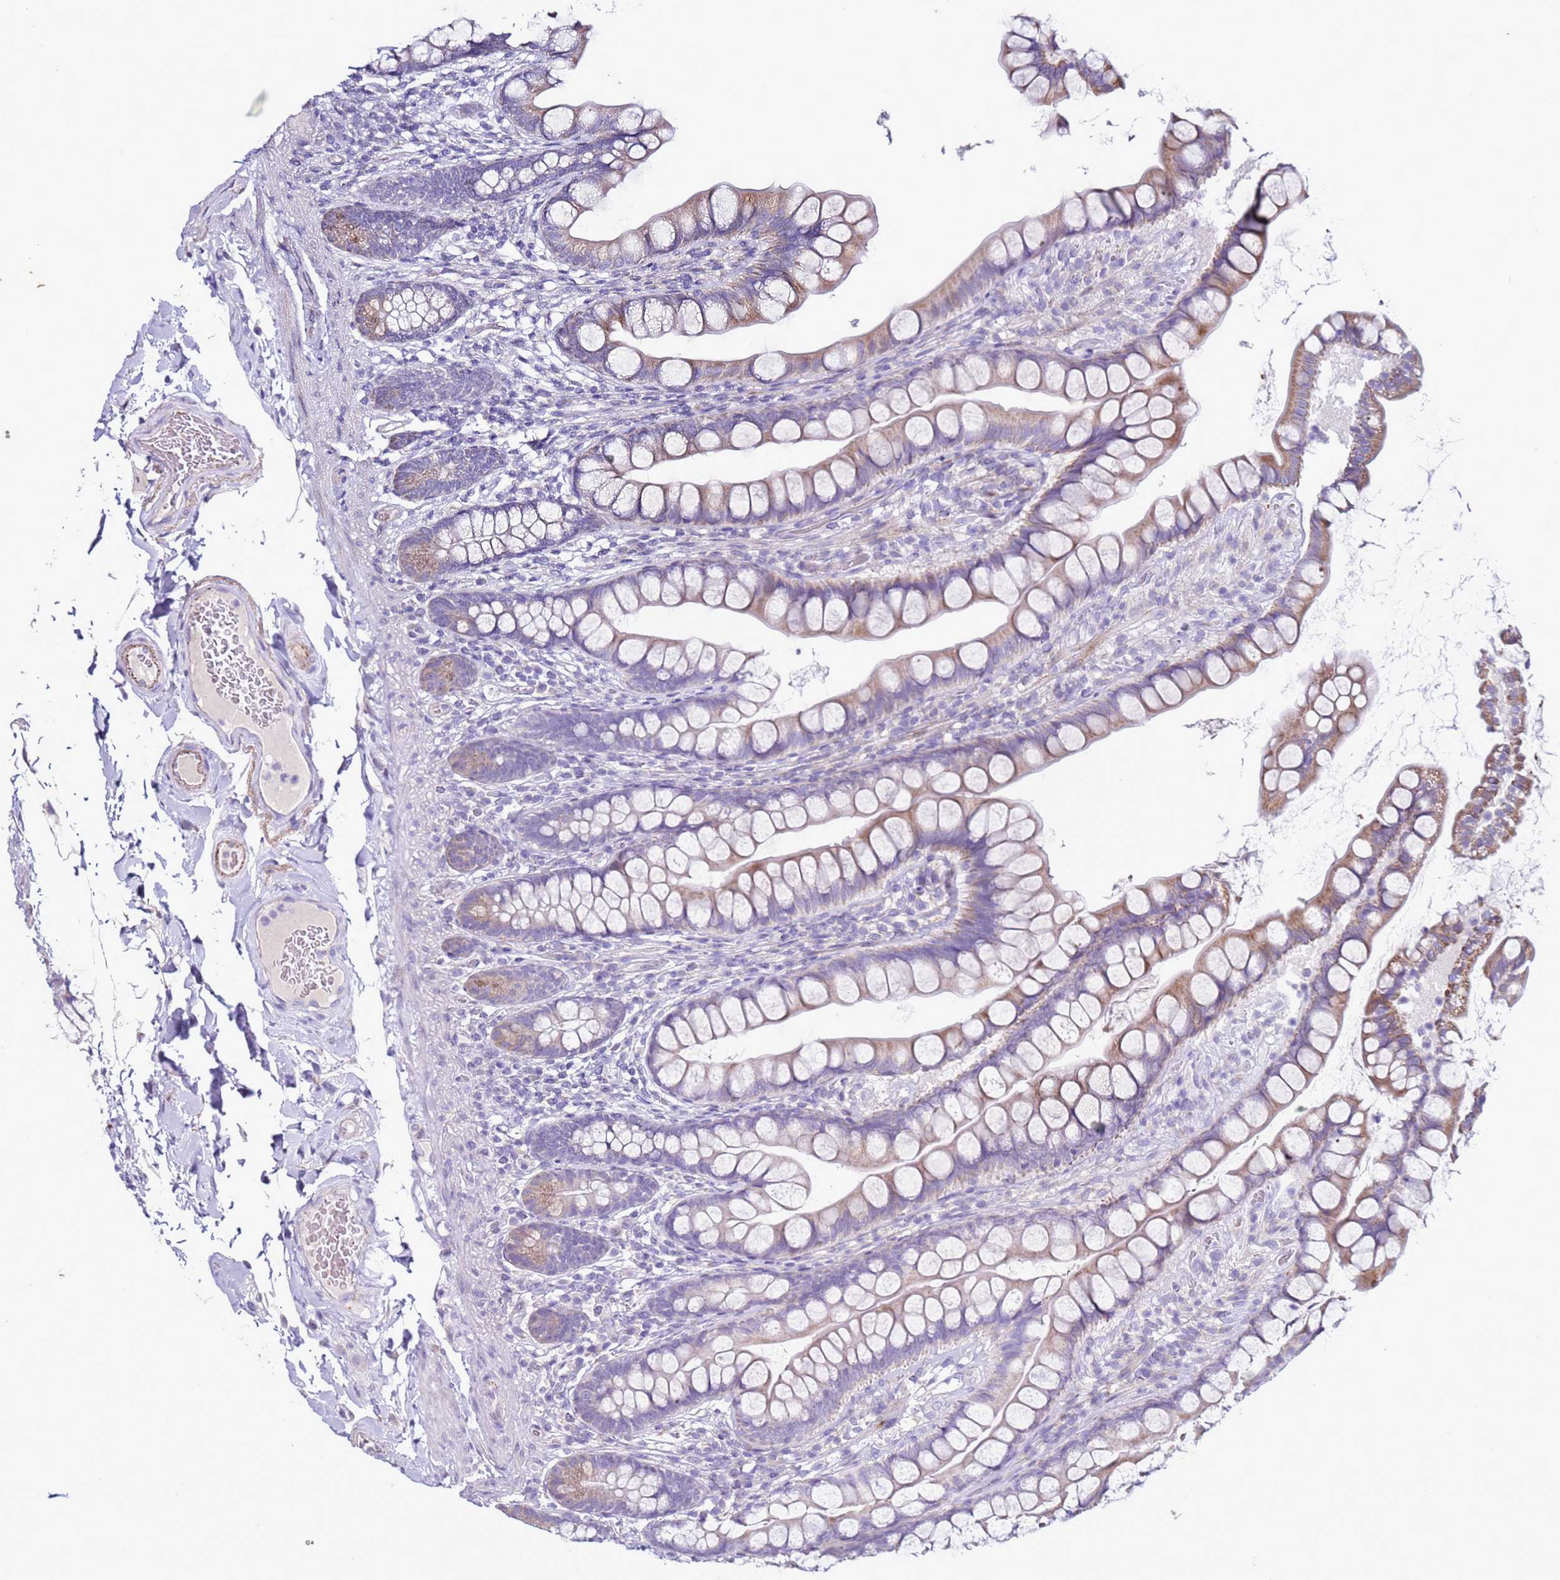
{"staining": {"intensity": "moderate", "quantity": "25%-75%", "location": "cytoplasmic/membranous"}, "tissue": "small intestine", "cell_type": "Glandular cells", "image_type": "normal", "snomed": [{"axis": "morphology", "description": "Normal tissue, NOS"}, {"axis": "topography", "description": "Small intestine"}], "caption": "Small intestine stained with immunohistochemistry shows moderate cytoplasmic/membranous positivity in approximately 25%-75% of glandular cells. The protein of interest is stained brown, and the nuclei are stained in blue (DAB IHC with brightfield microscopy, high magnification).", "gene": "ABHD17B", "patient": {"sex": "male", "age": 70}}